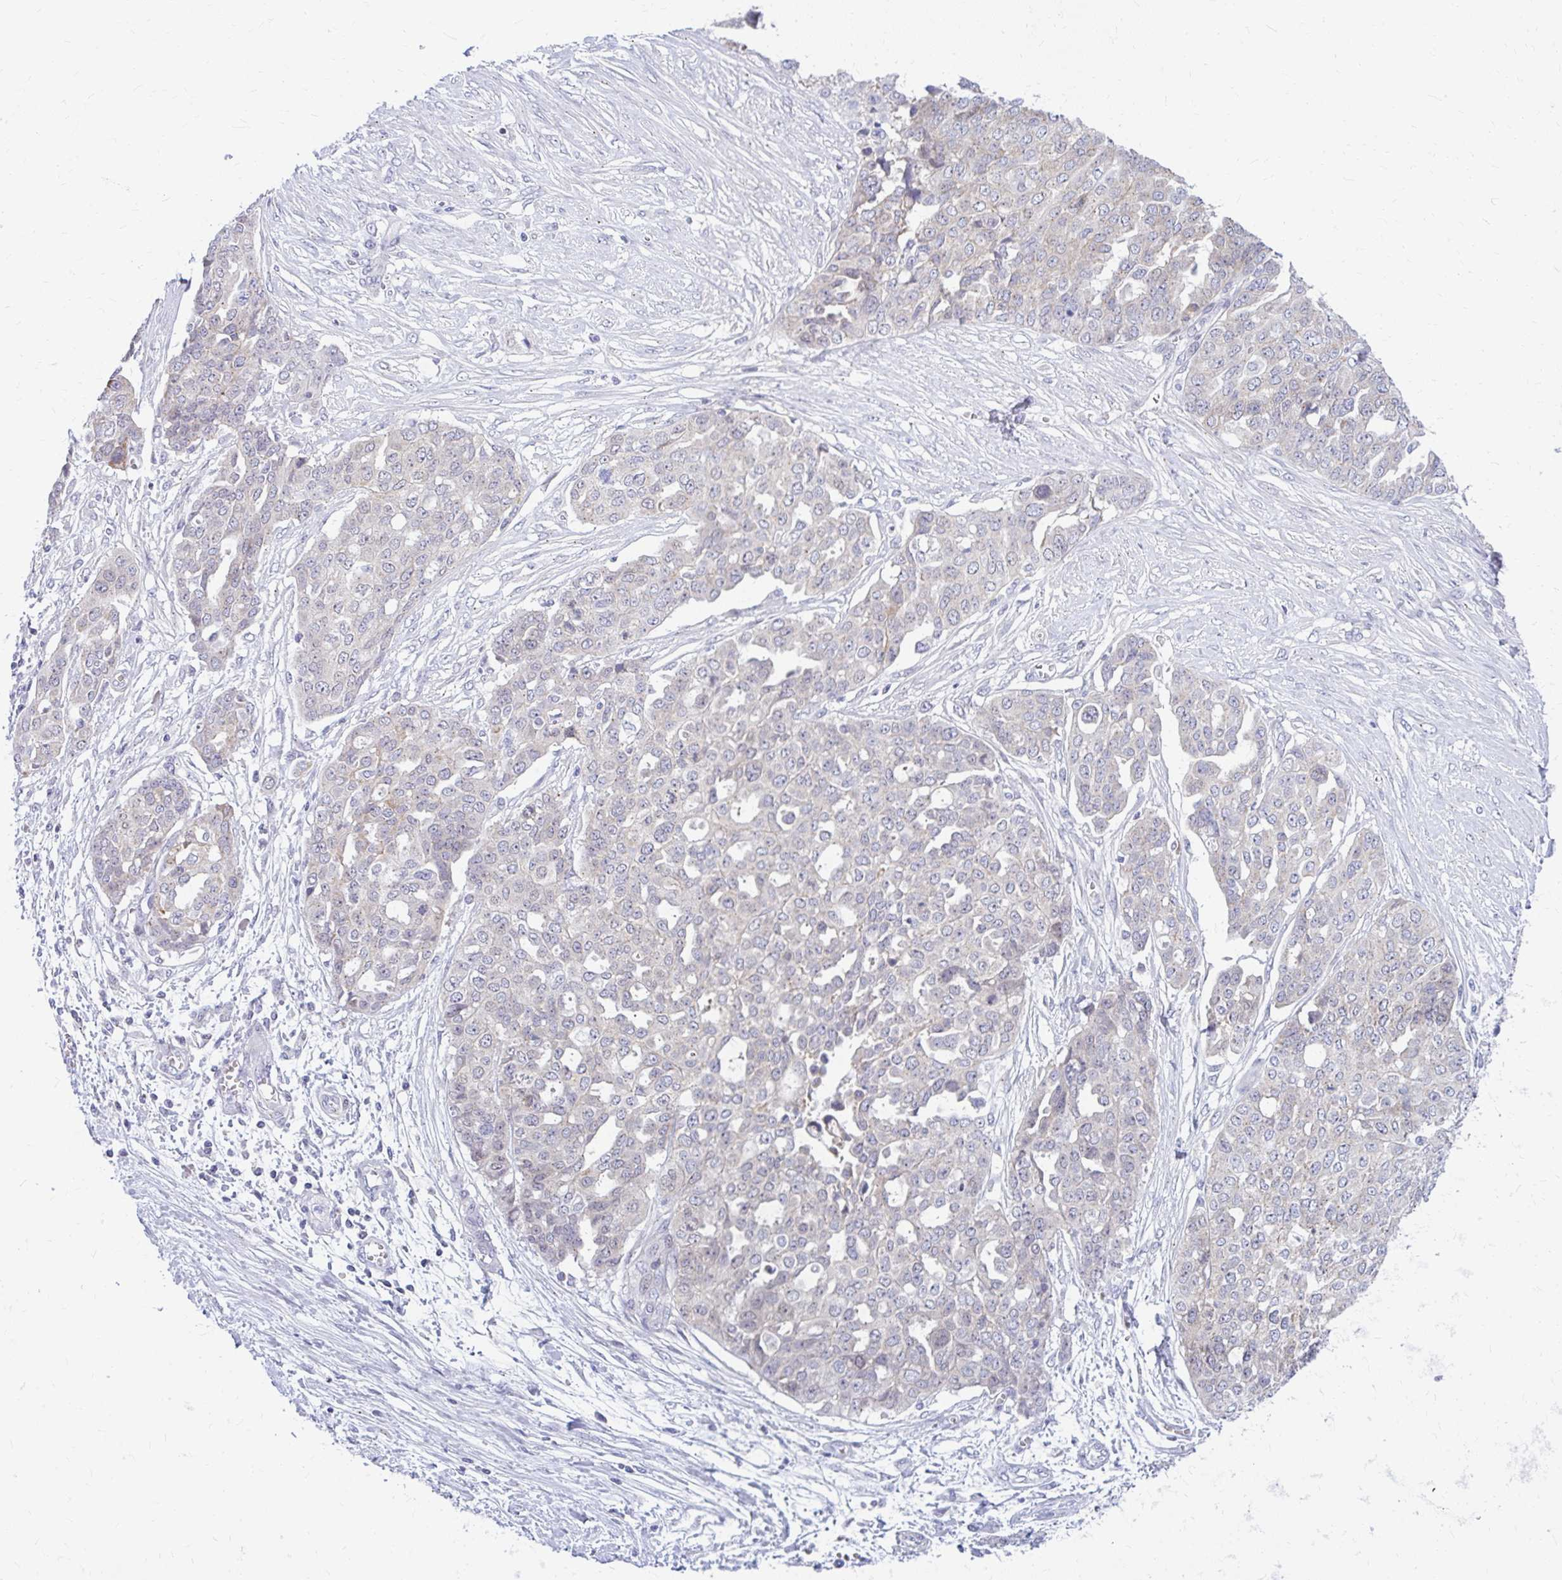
{"staining": {"intensity": "weak", "quantity": "<25%", "location": "cytoplasmic/membranous"}, "tissue": "ovarian cancer", "cell_type": "Tumor cells", "image_type": "cancer", "snomed": [{"axis": "morphology", "description": "Cystadenocarcinoma, serous, NOS"}, {"axis": "topography", "description": "Soft tissue"}, {"axis": "topography", "description": "Ovary"}], "caption": "This is an immunohistochemistry image of ovarian serous cystadenocarcinoma. There is no staining in tumor cells.", "gene": "RADIL", "patient": {"sex": "female", "age": 57}}